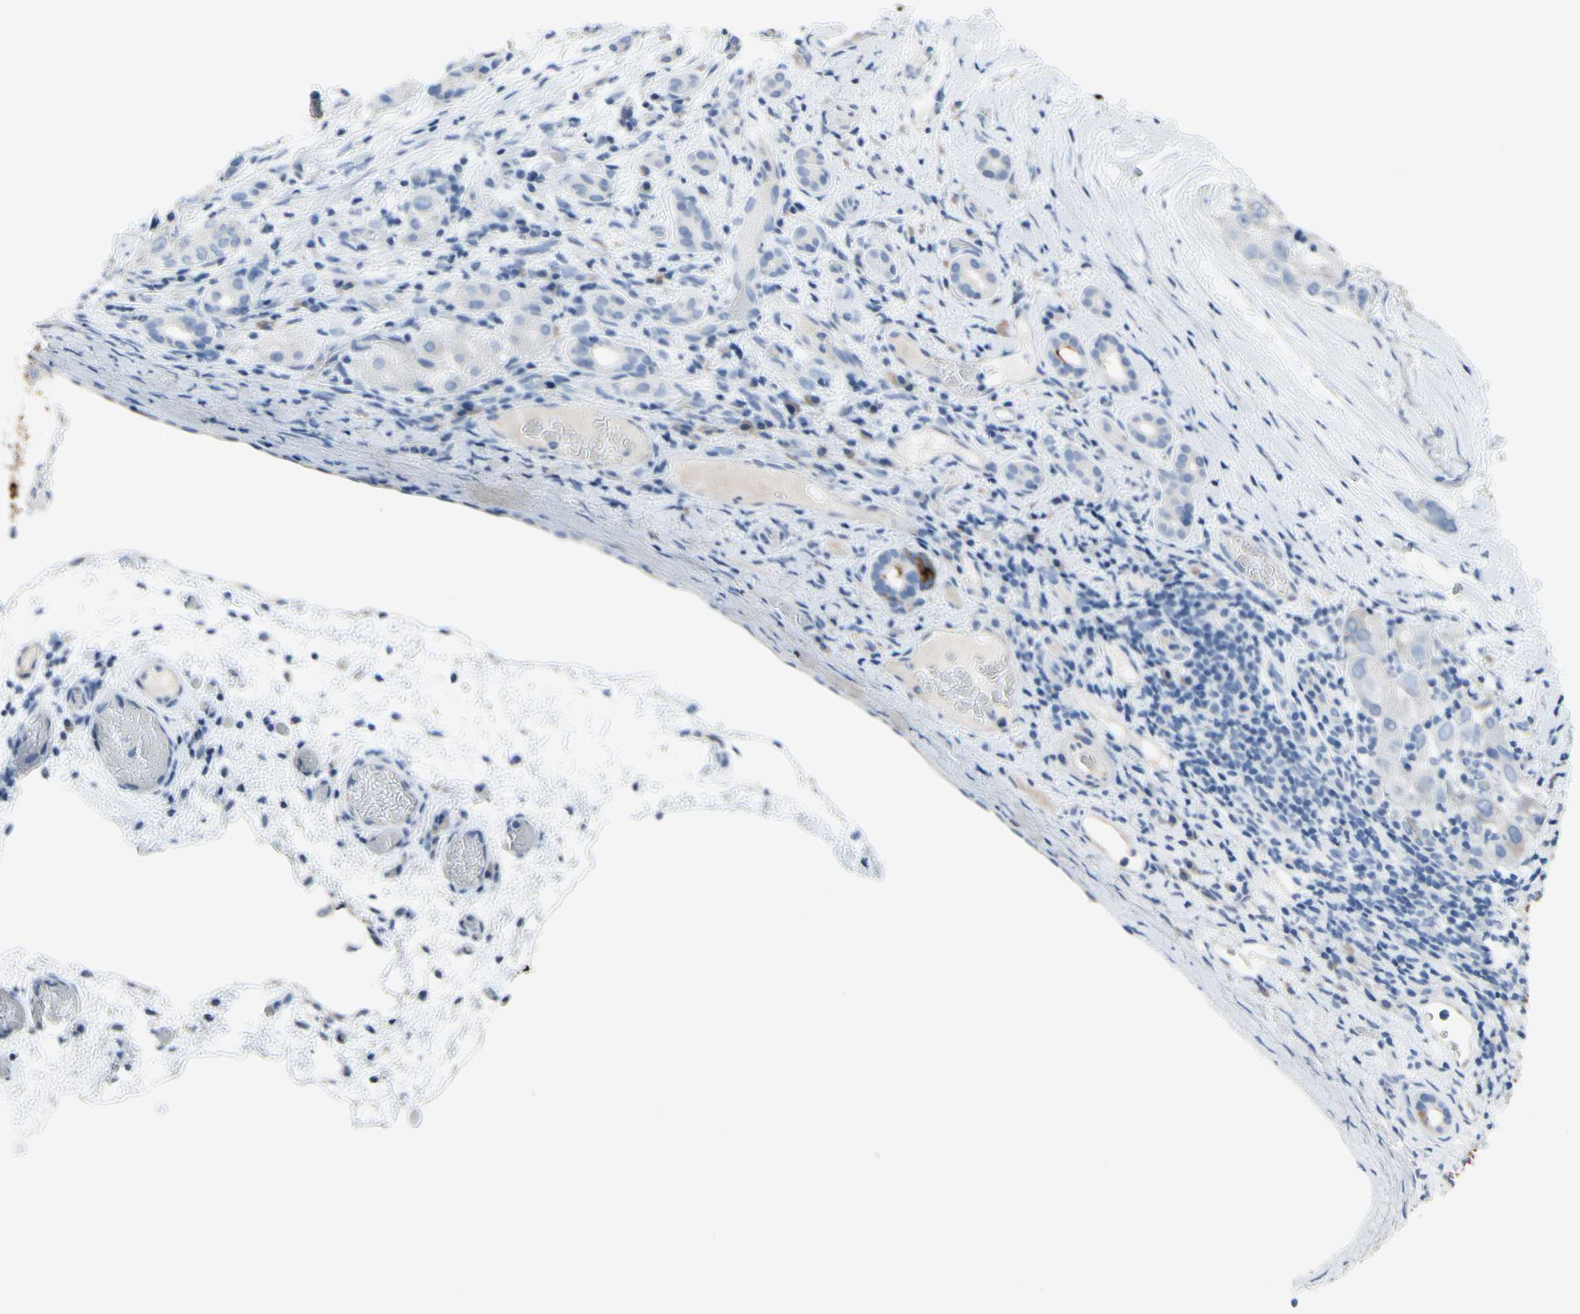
{"staining": {"intensity": "negative", "quantity": "none", "location": "none"}, "tissue": "liver cancer", "cell_type": "Tumor cells", "image_type": "cancer", "snomed": [{"axis": "morphology", "description": "Carcinoma, Hepatocellular, NOS"}, {"axis": "topography", "description": "Liver"}], "caption": "Immunohistochemical staining of liver hepatocellular carcinoma reveals no significant staining in tumor cells.", "gene": "MUC5B", "patient": {"sex": "male", "age": 80}}